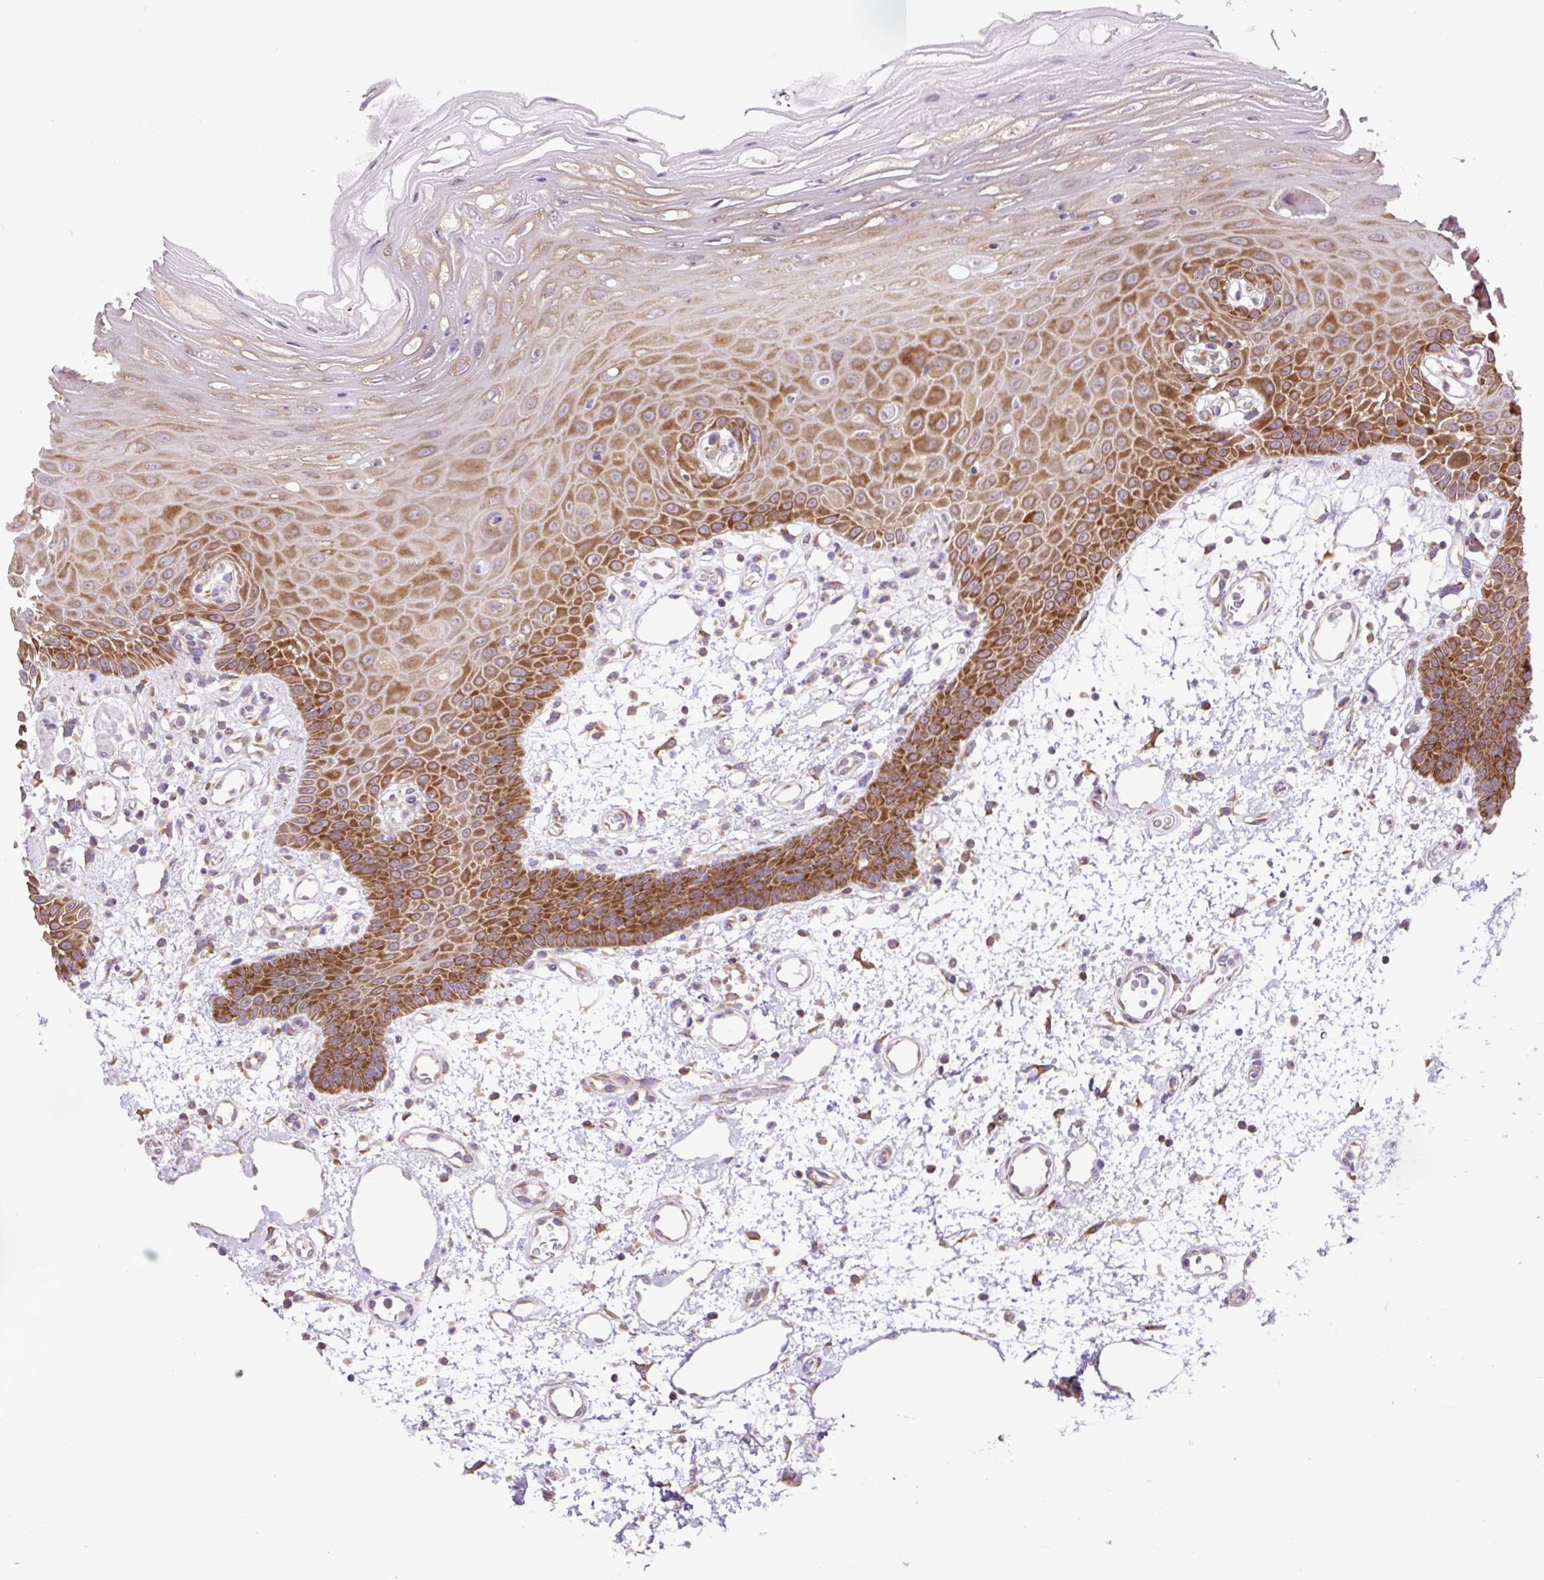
{"staining": {"intensity": "strong", "quantity": ">75%", "location": "cytoplasmic/membranous"}, "tissue": "oral mucosa", "cell_type": "Squamous epithelial cells", "image_type": "normal", "snomed": [{"axis": "morphology", "description": "Normal tissue, NOS"}, {"axis": "topography", "description": "Oral tissue"}], "caption": "Immunohistochemistry of unremarkable human oral mucosa shows high levels of strong cytoplasmic/membranous expression in approximately >75% of squamous epithelial cells. Nuclei are stained in blue.", "gene": "RPS23", "patient": {"sex": "female", "age": 59}}